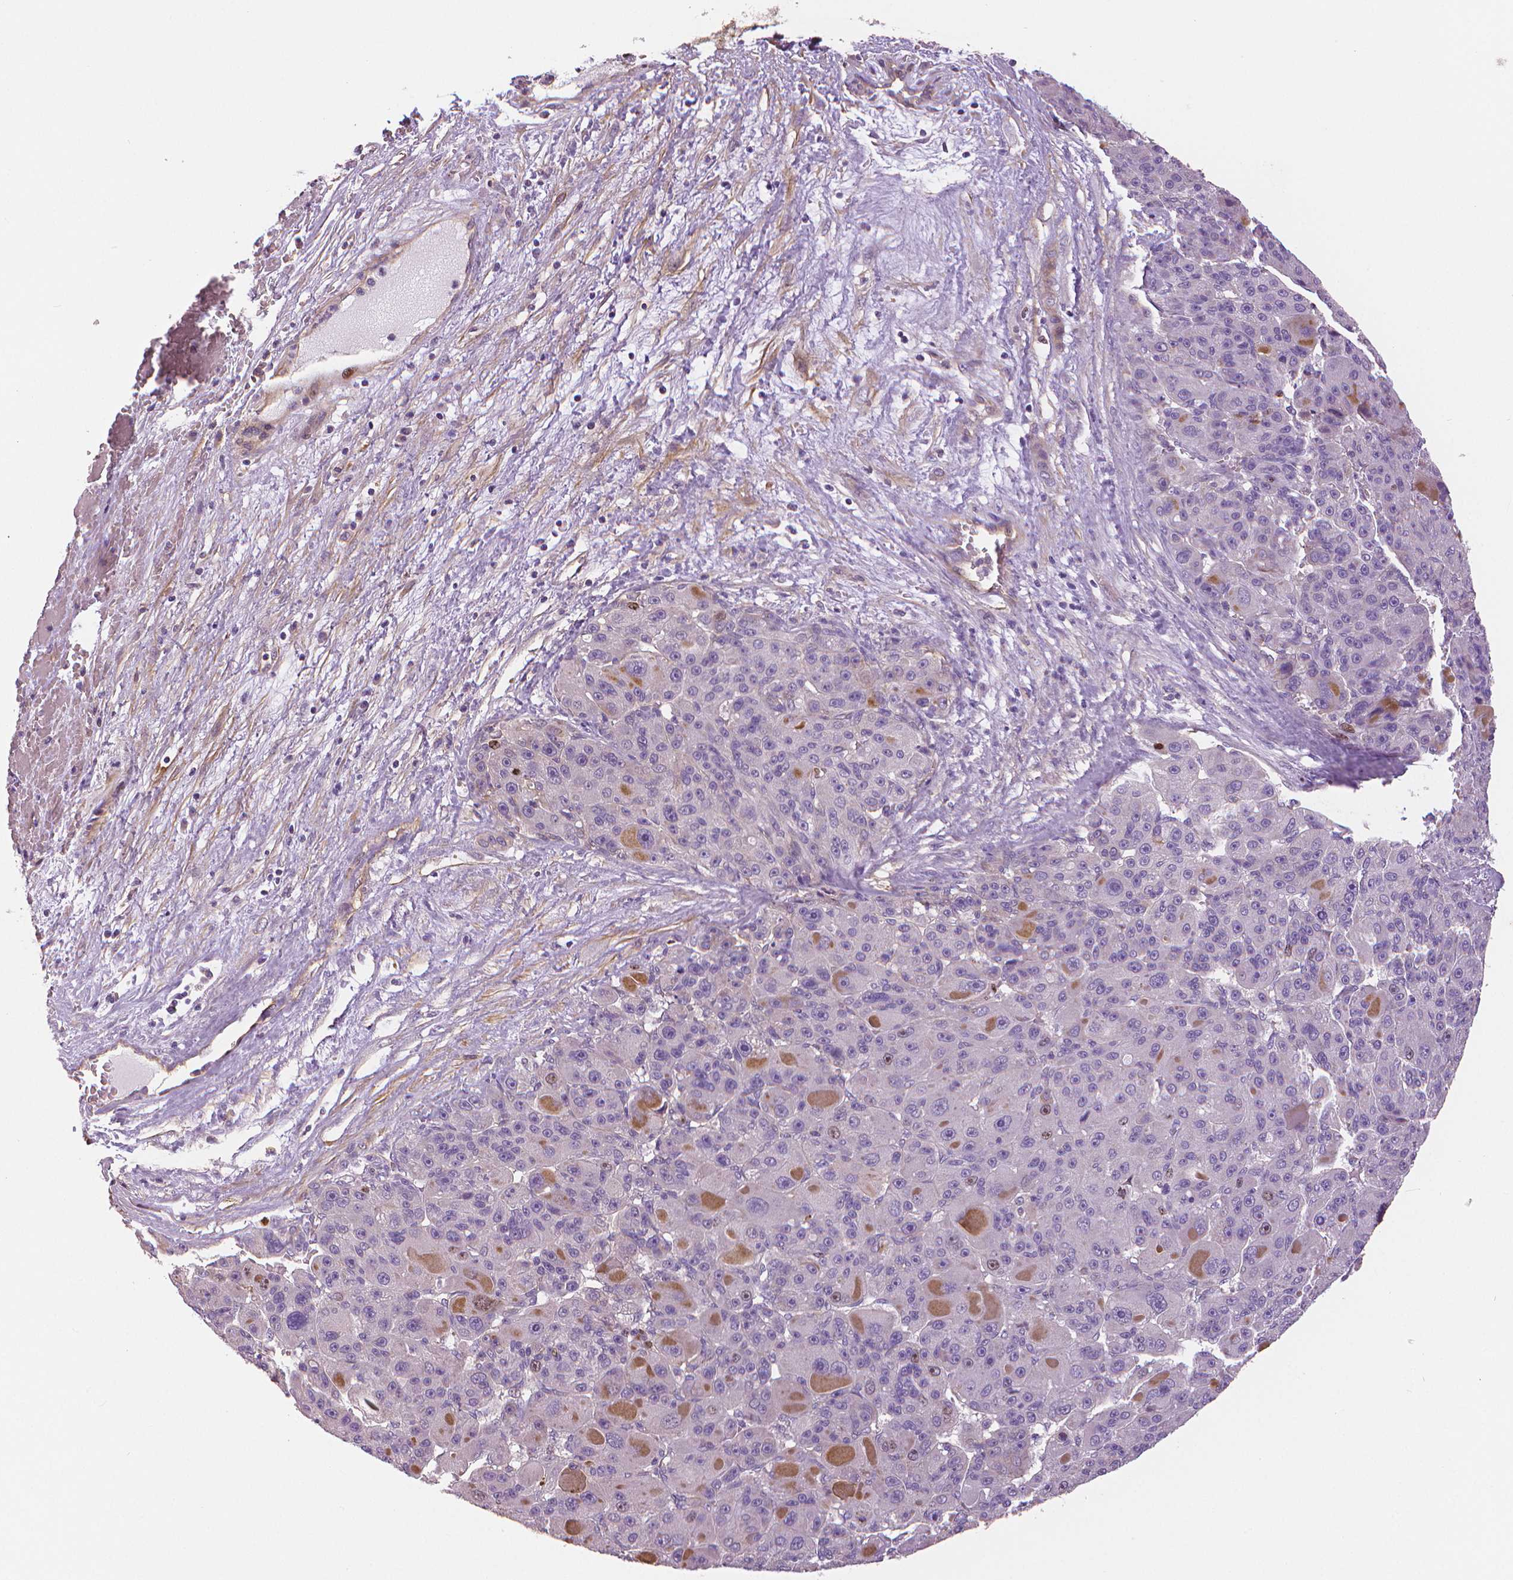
{"staining": {"intensity": "negative", "quantity": "none", "location": "none"}, "tissue": "liver cancer", "cell_type": "Tumor cells", "image_type": "cancer", "snomed": [{"axis": "morphology", "description": "Carcinoma, Hepatocellular, NOS"}, {"axis": "topography", "description": "Liver"}], "caption": "High power microscopy micrograph of an immunohistochemistry image of liver cancer (hepatocellular carcinoma), revealing no significant positivity in tumor cells.", "gene": "MKI67", "patient": {"sex": "male", "age": 76}}